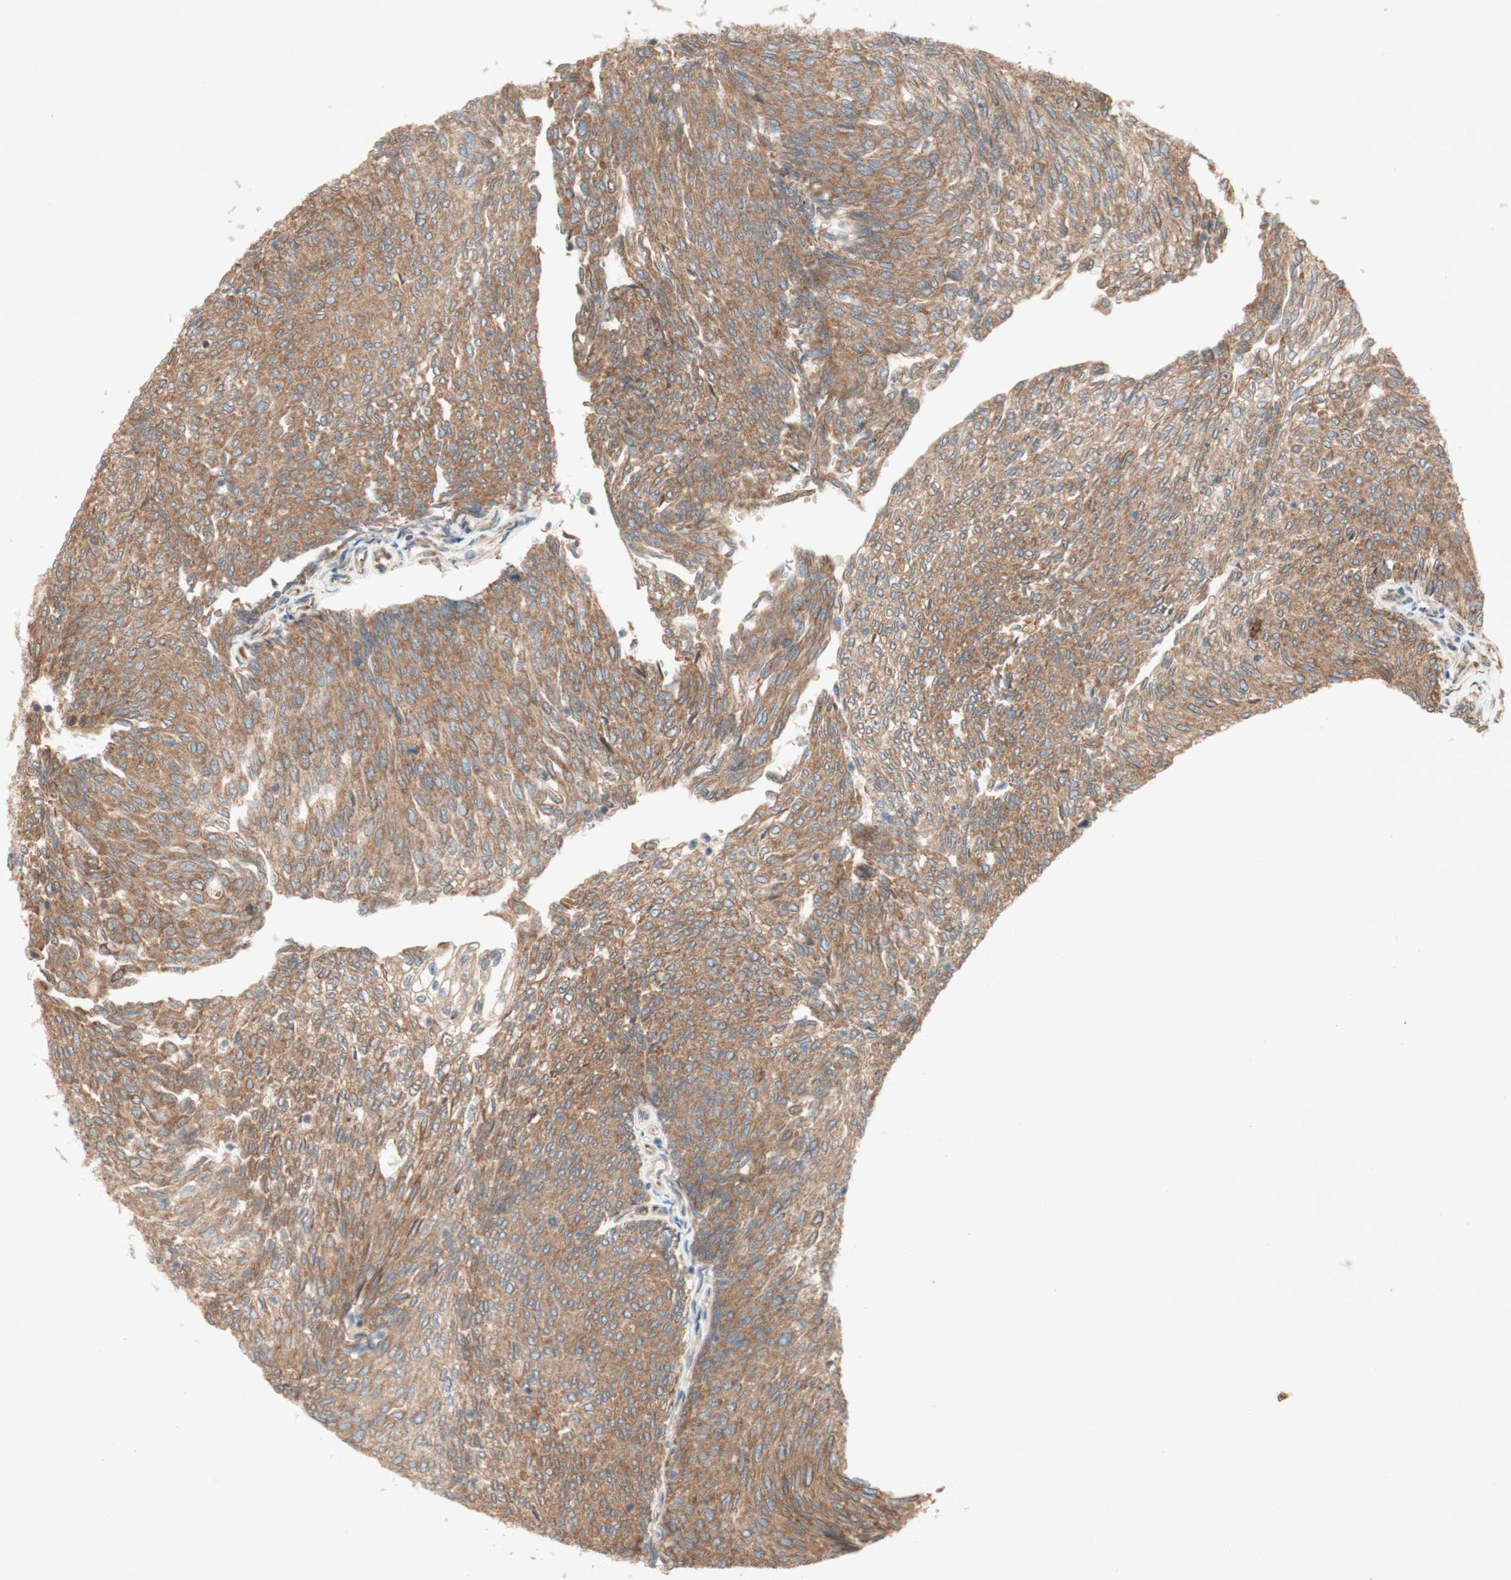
{"staining": {"intensity": "moderate", "quantity": ">75%", "location": "cytoplasmic/membranous"}, "tissue": "urothelial cancer", "cell_type": "Tumor cells", "image_type": "cancer", "snomed": [{"axis": "morphology", "description": "Urothelial carcinoma, Low grade"}, {"axis": "topography", "description": "Urinary bladder"}], "caption": "There is medium levels of moderate cytoplasmic/membranous expression in tumor cells of low-grade urothelial carcinoma, as demonstrated by immunohistochemical staining (brown color).", "gene": "SOCS2", "patient": {"sex": "female", "age": 79}}